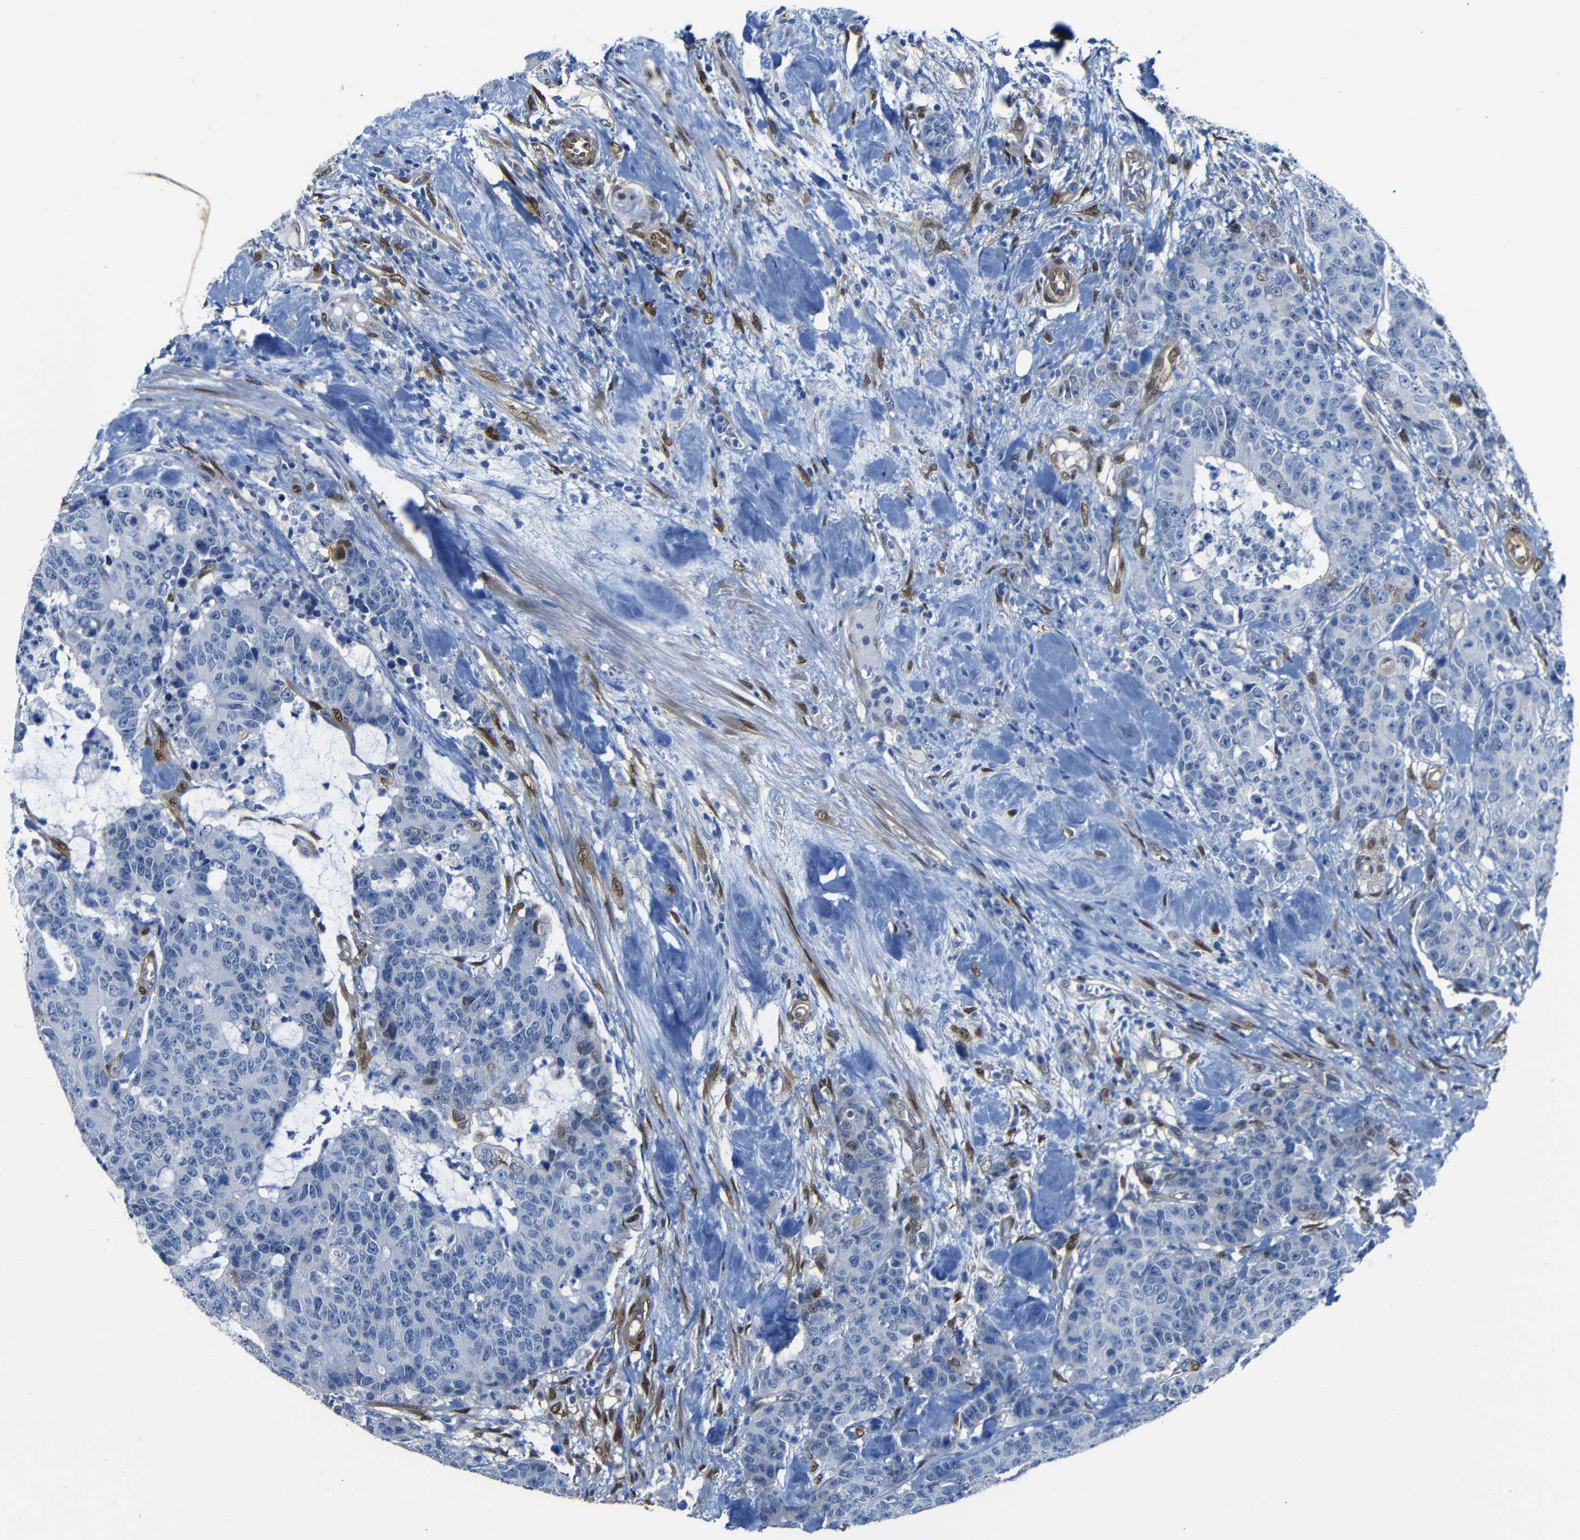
{"staining": {"intensity": "negative", "quantity": "none", "location": "none"}, "tissue": "colorectal cancer", "cell_type": "Tumor cells", "image_type": "cancer", "snomed": [{"axis": "morphology", "description": "Adenocarcinoma, NOS"}, {"axis": "topography", "description": "Colon"}], "caption": "DAB immunohistochemical staining of human colorectal cancer demonstrates no significant positivity in tumor cells.", "gene": "YAP1", "patient": {"sex": "female", "age": 86}}